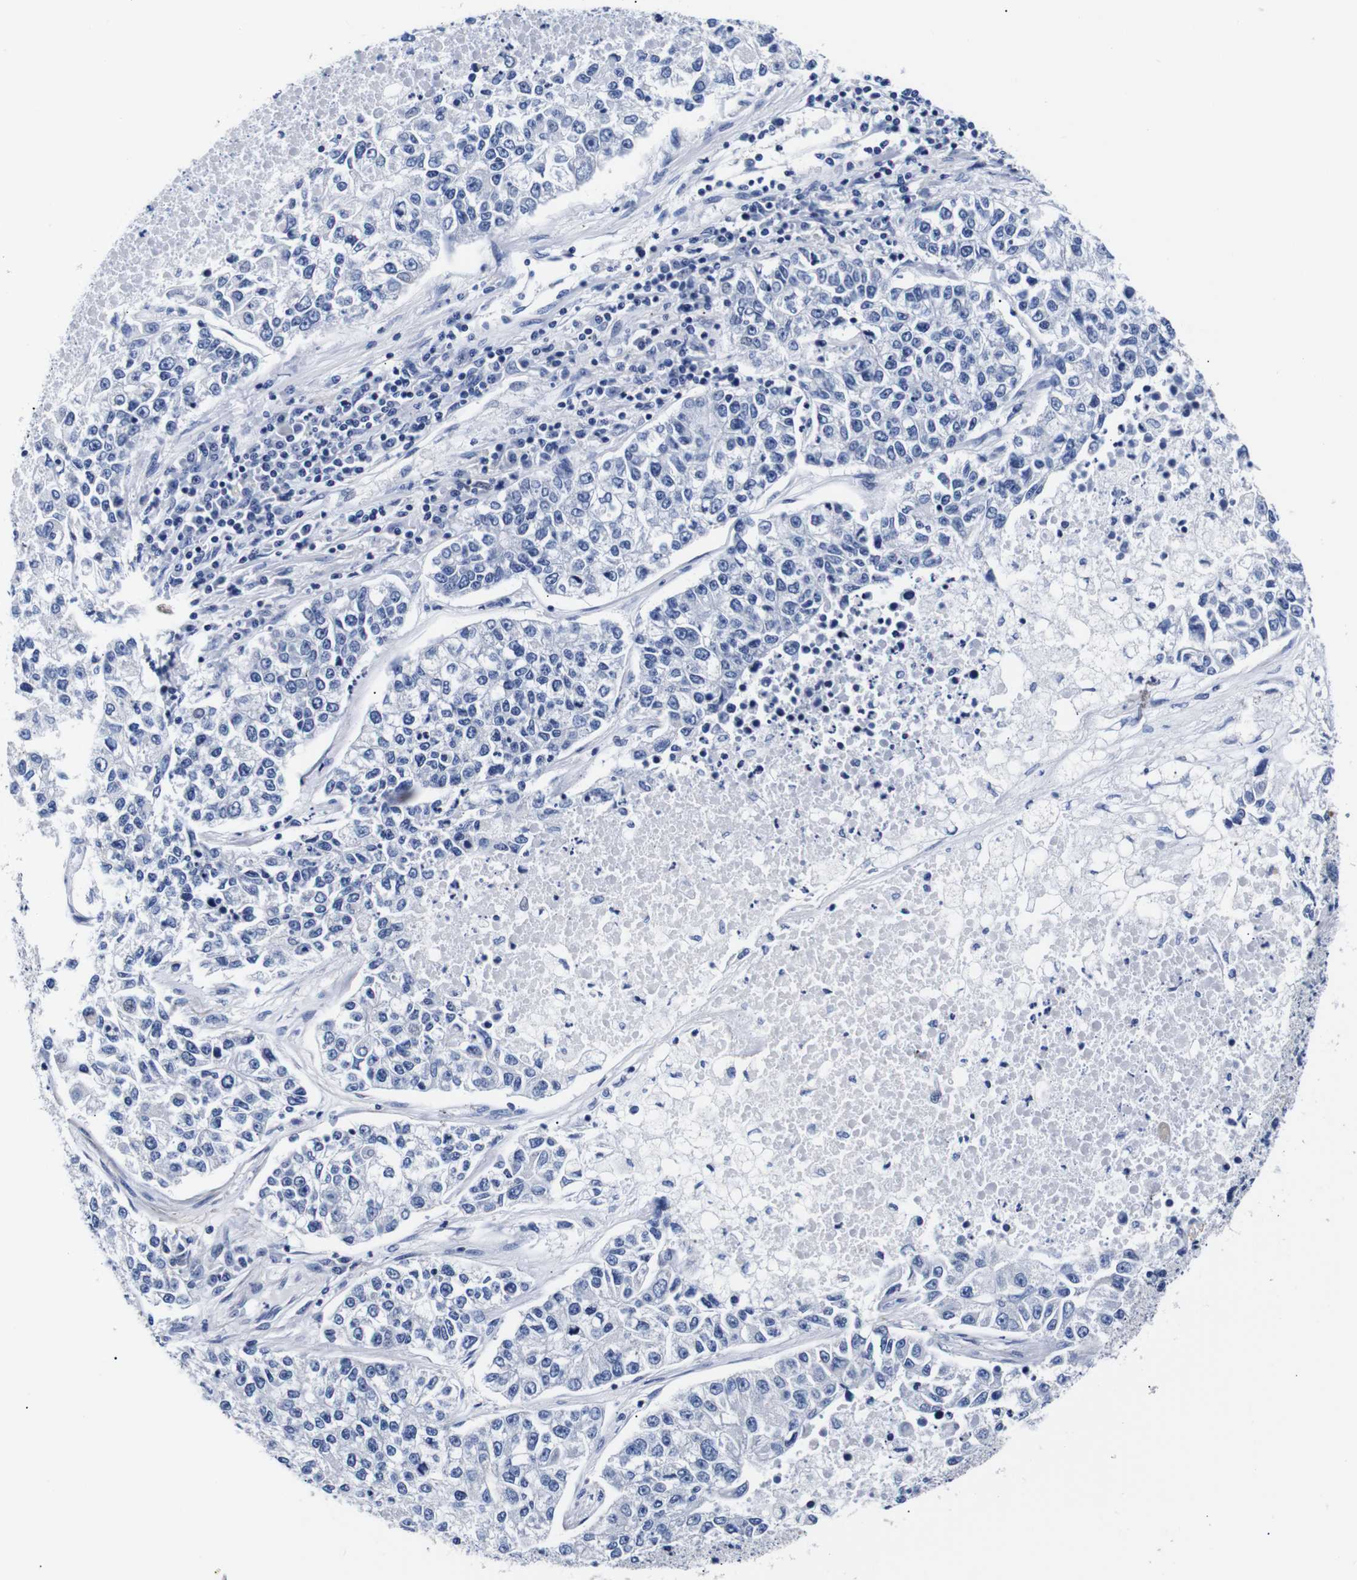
{"staining": {"intensity": "negative", "quantity": "none", "location": "none"}, "tissue": "lung cancer", "cell_type": "Tumor cells", "image_type": "cancer", "snomed": [{"axis": "morphology", "description": "Adenocarcinoma, NOS"}, {"axis": "topography", "description": "Lung"}], "caption": "High magnification brightfield microscopy of lung adenocarcinoma stained with DAB (brown) and counterstained with hematoxylin (blue): tumor cells show no significant expression.", "gene": "GAP43", "patient": {"sex": "male", "age": 49}}